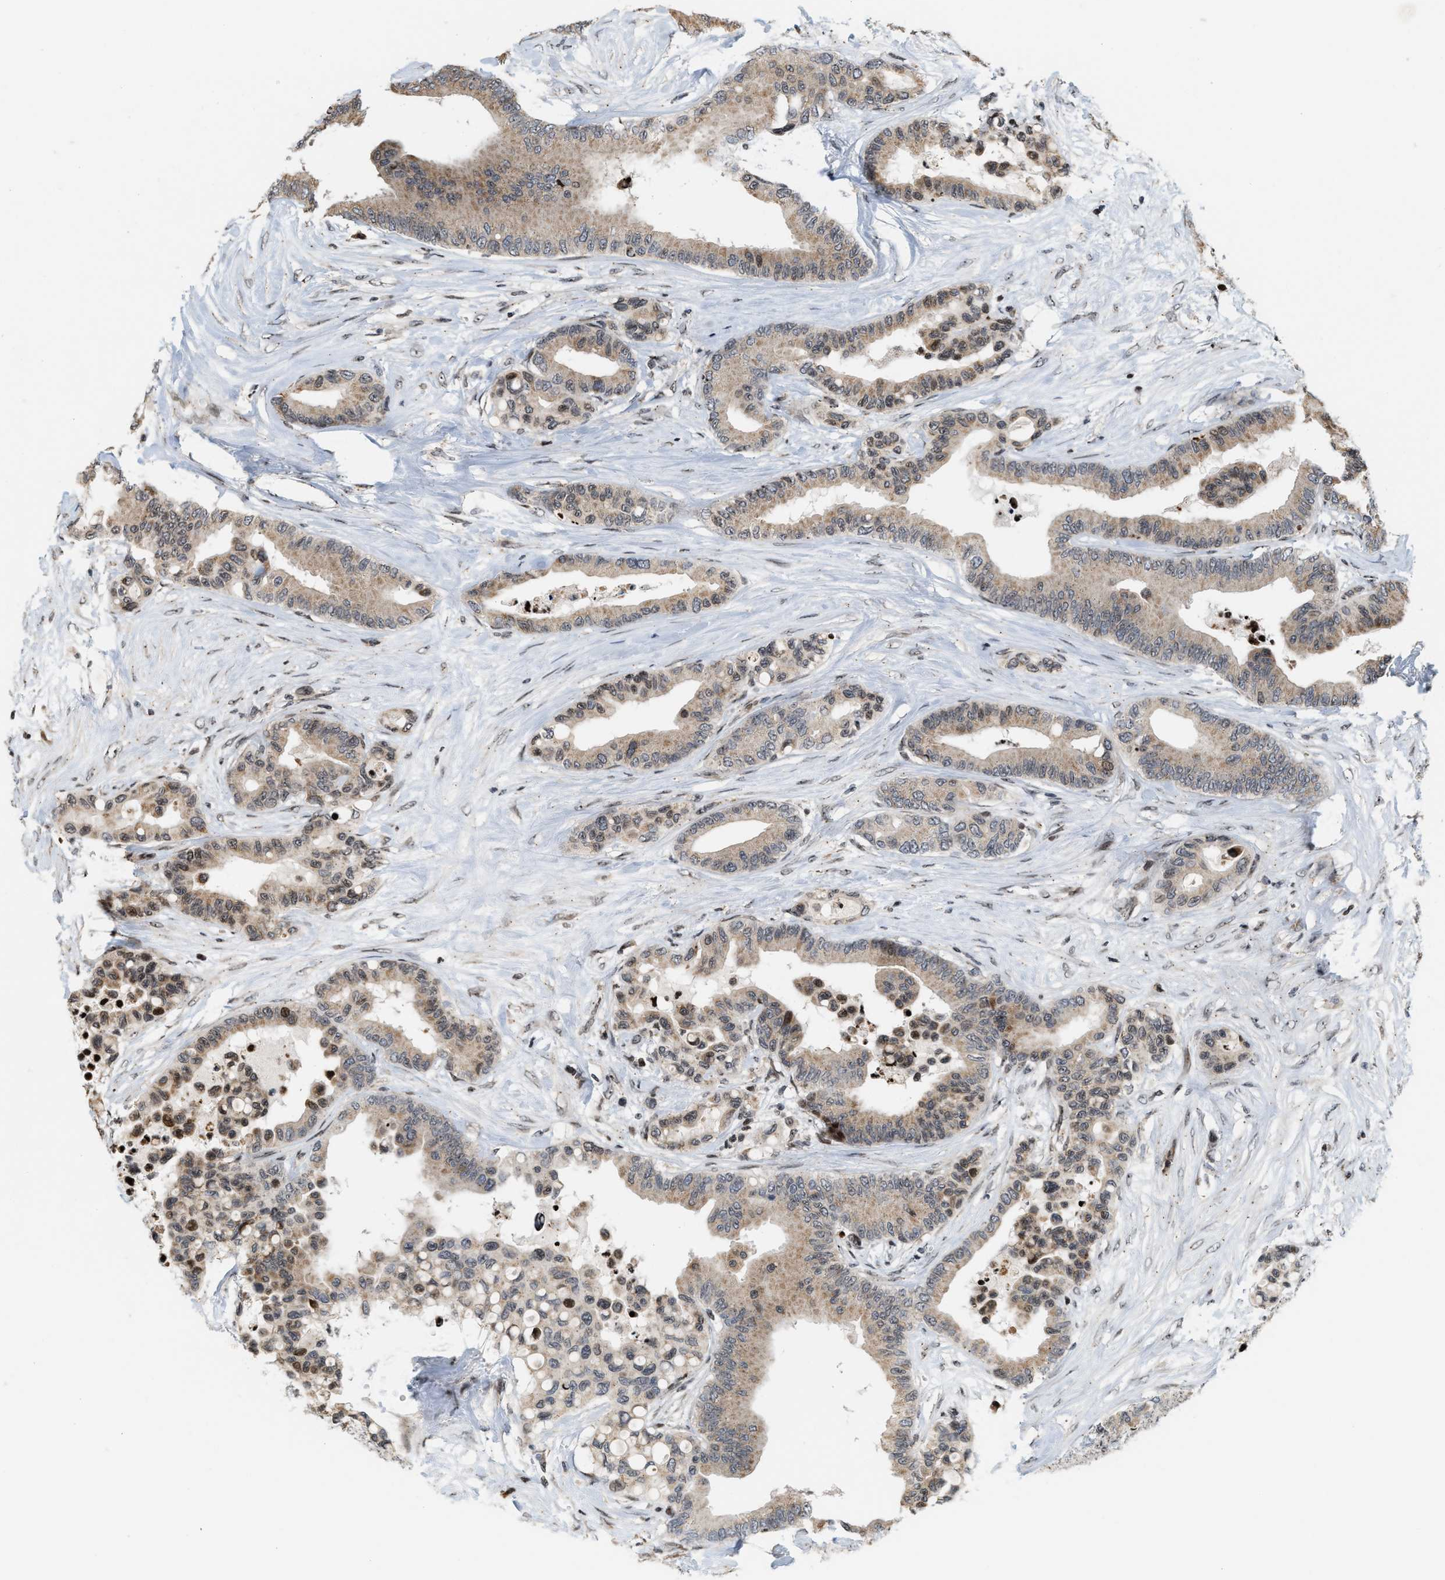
{"staining": {"intensity": "weak", "quantity": "25%-75%", "location": "cytoplasmic/membranous,nuclear"}, "tissue": "colorectal cancer", "cell_type": "Tumor cells", "image_type": "cancer", "snomed": [{"axis": "morphology", "description": "Adenocarcinoma, NOS"}, {"axis": "topography", "description": "Colon"}], "caption": "Human colorectal adenocarcinoma stained with a protein marker displays weak staining in tumor cells.", "gene": "PDZD2", "patient": {"sex": "male", "age": 82}}